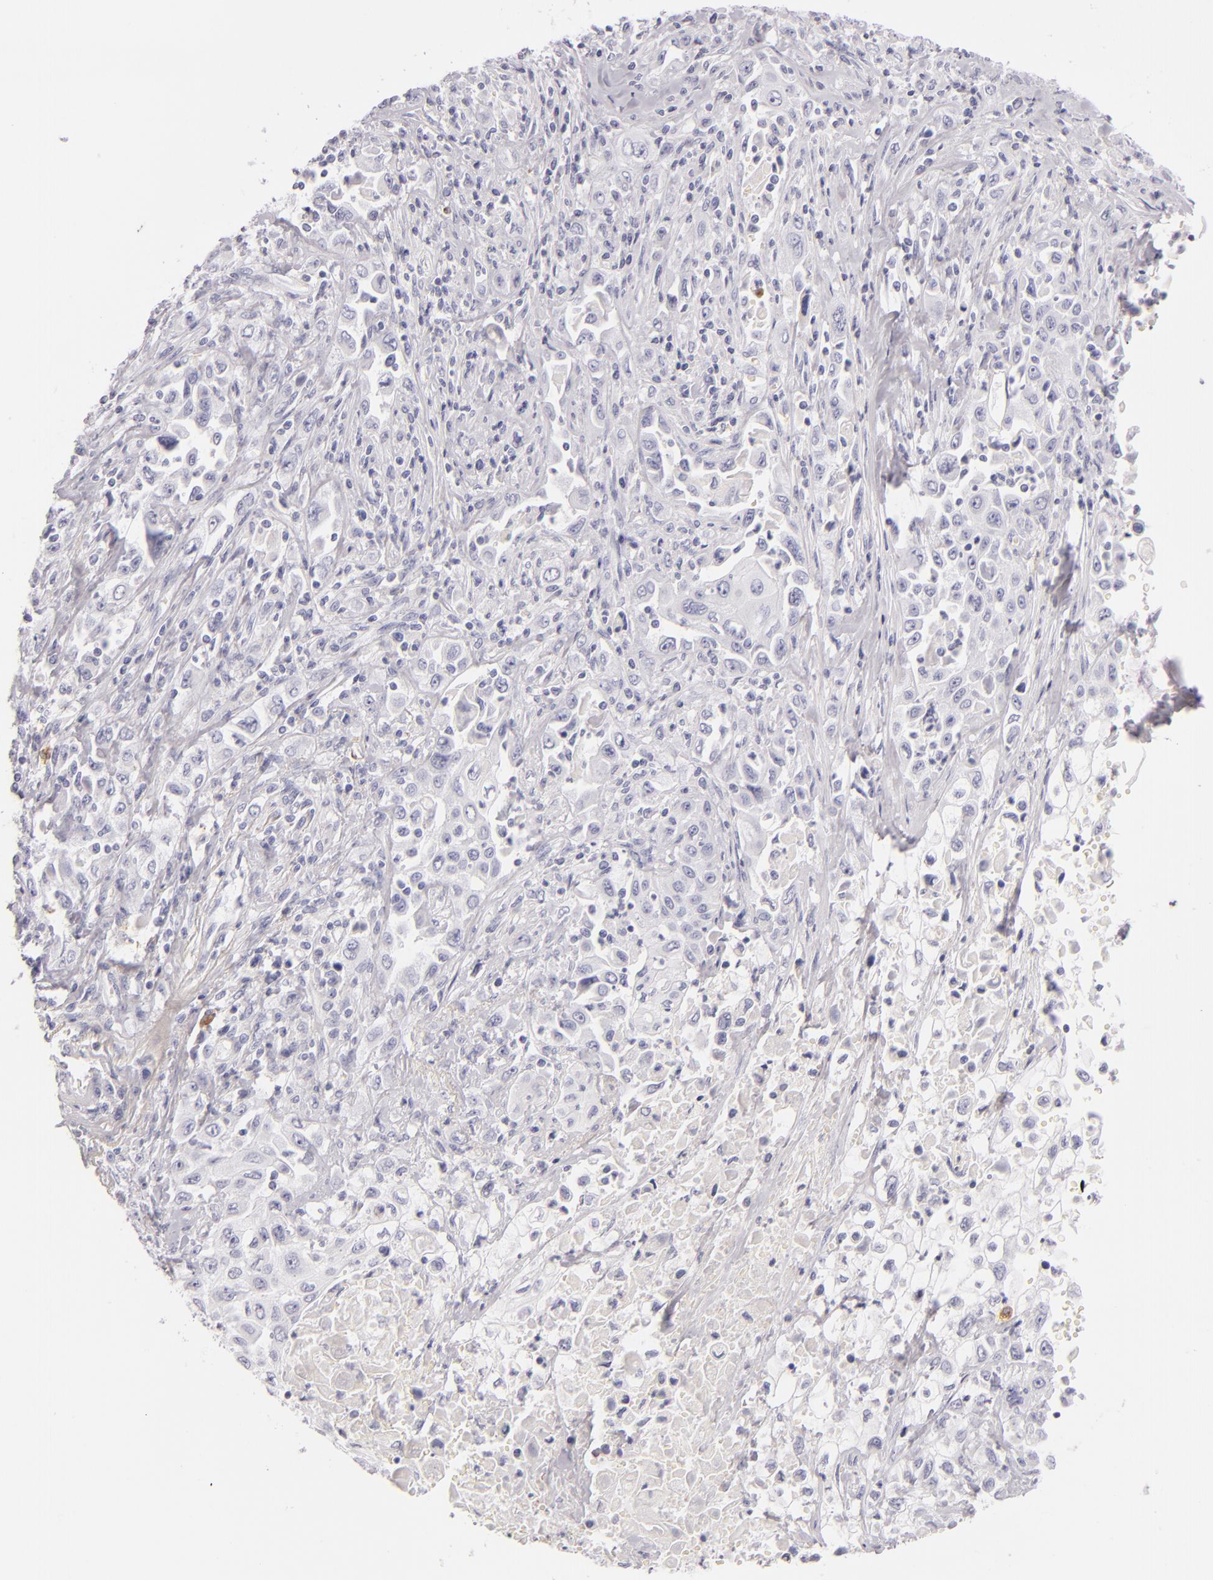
{"staining": {"intensity": "negative", "quantity": "none", "location": "none"}, "tissue": "pancreatic cancer", "cell_type": "Tumor cells", "image_type": "cancer", "snomed": [{"axis": "morphology", "description": "Adenocarcinoma, NOS"}, {"axis": "topography", "description": "Pancreas"}], "caption": "This is an IHC image of pancreatic cancer (adenocarcinoma). There is no expression in tumor cells.", "gene": "CD207", "patient": {"sex": "male", "age": 70}}